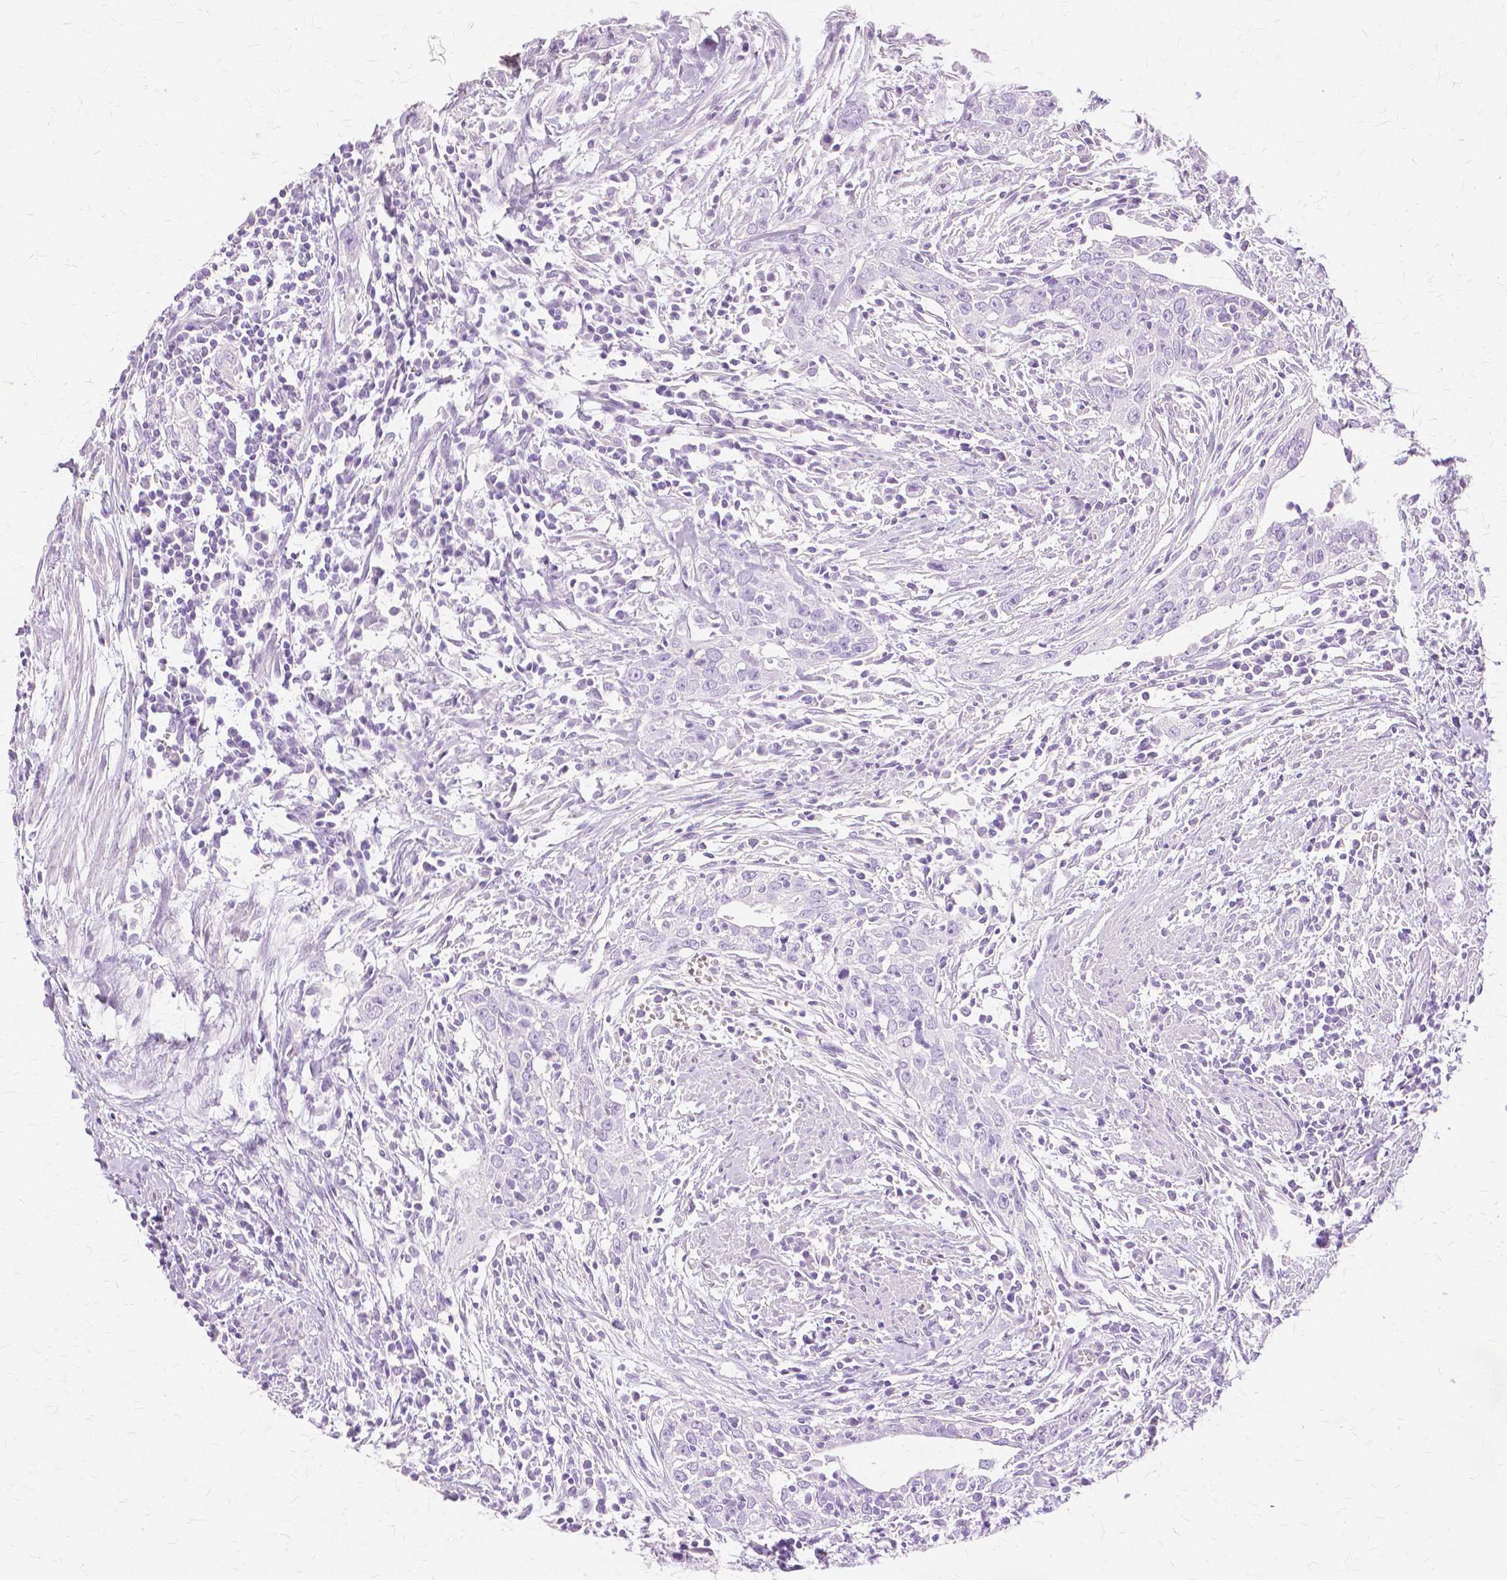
{"staining": {"intensity": "negative", "quantity": "none", "location": "none"}, "tissue": "urothelial cancer", "cell_type": "Tumor cells", "image_type": "cancer", "snomed": [{"axis": "morphology", "description": "Urothelial carcinoma, High grade"}, {"axis": "topography", "description": "Urinary bladder"}], "caption": "A histopathology image of urothelial carcinoma (high-grade) stained for a protein demonstrates no brown staining in tumor cells.", "gene": "TGM1", "patient": {"sex": "male", "age": 83}}